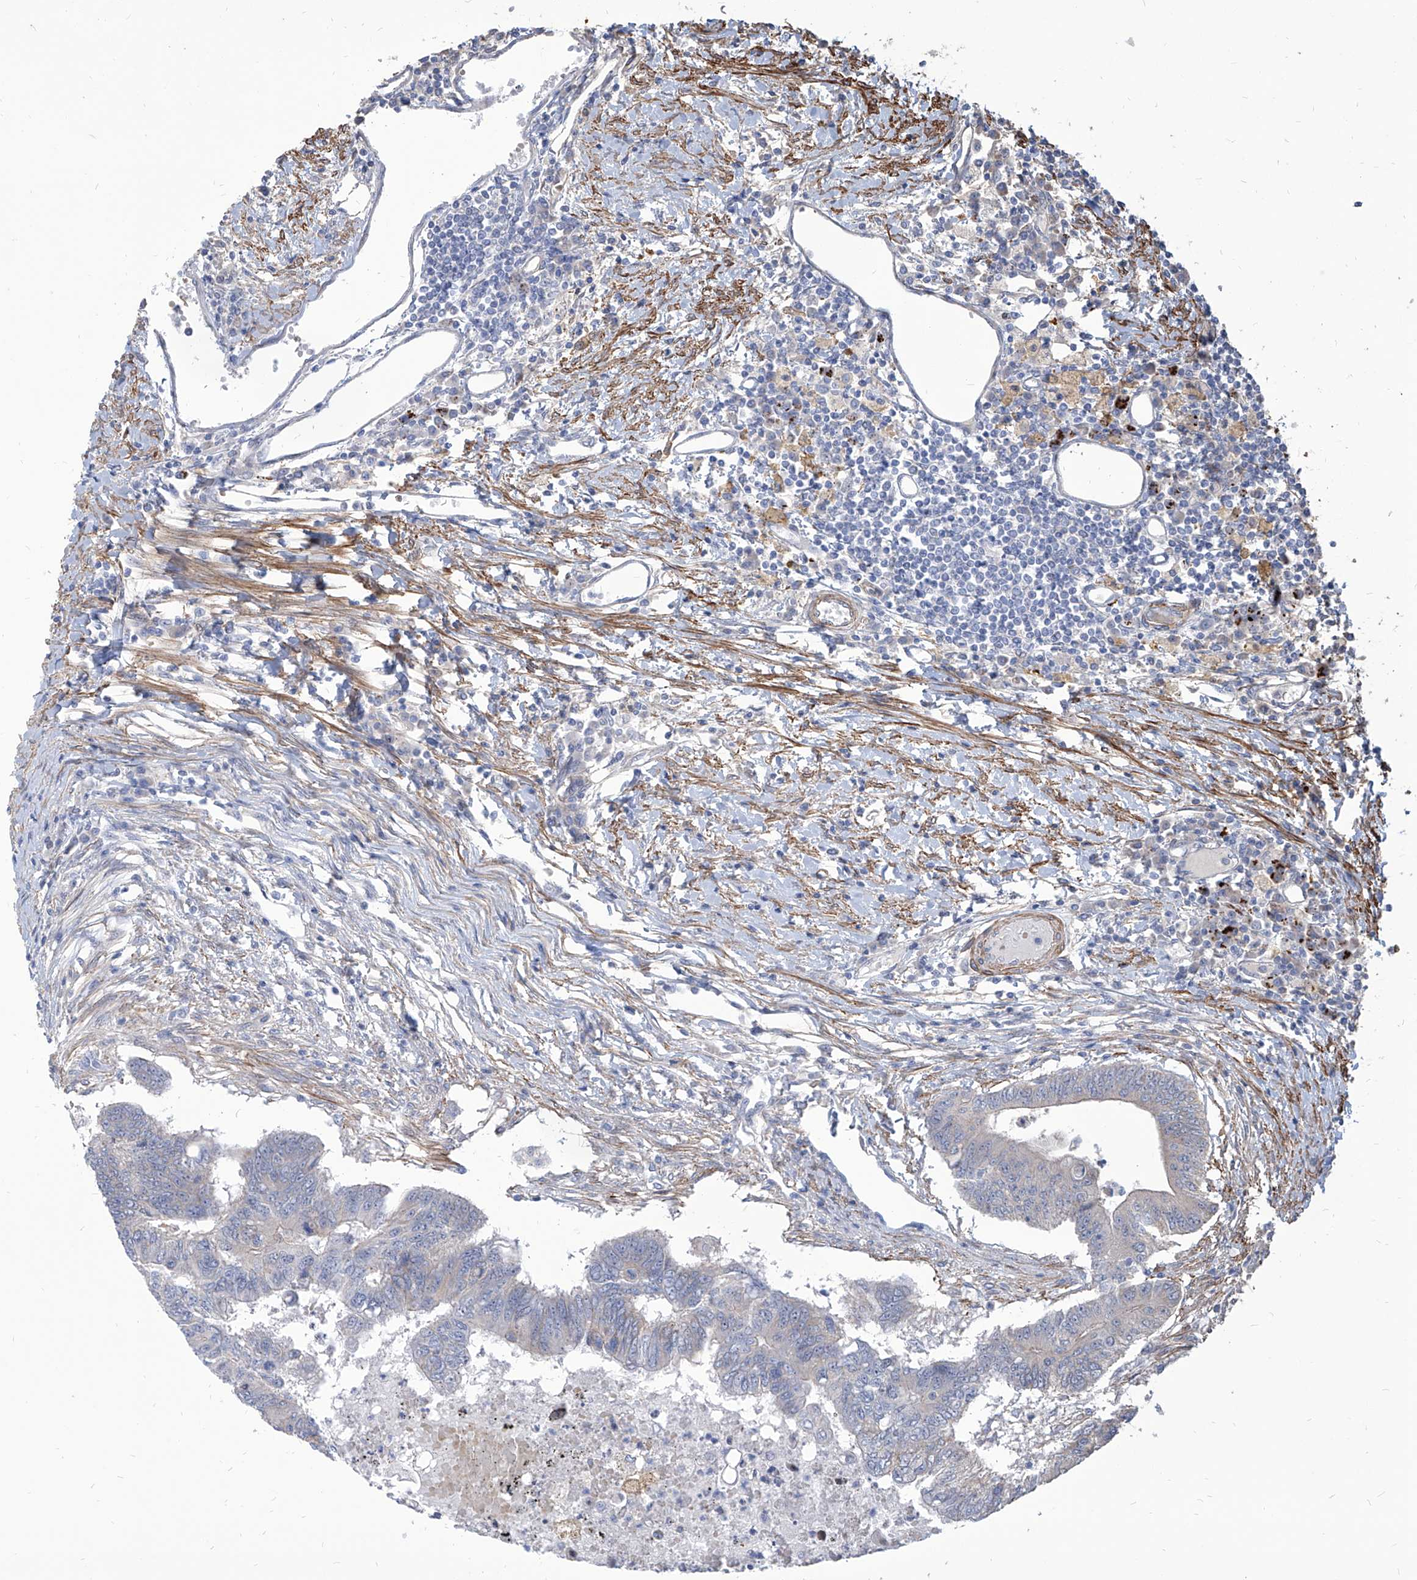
{"staining": {"intensity": "negative", "quantity": "none", "location": "none"}, "tissue": "colorectal cancer", "cell_type": "Tumor cells", "image_type": "cancer", "snomed": [{"axis": "morphology", "description": "Adenoma, NOS"}, {"axis": "morphology", "description": "Adenocarcinoma, NOS"}, {"axis": "topography", "description": "Colon"}], "caption": "Immunohistochemistry photomicrograph of human colorectal cancer (adenocarcinoma) stained for a protein (brown), which displays no positivity in tumor cells.", "gene": "FAM83B", "patient": {"sex": "male", "age": 79}}